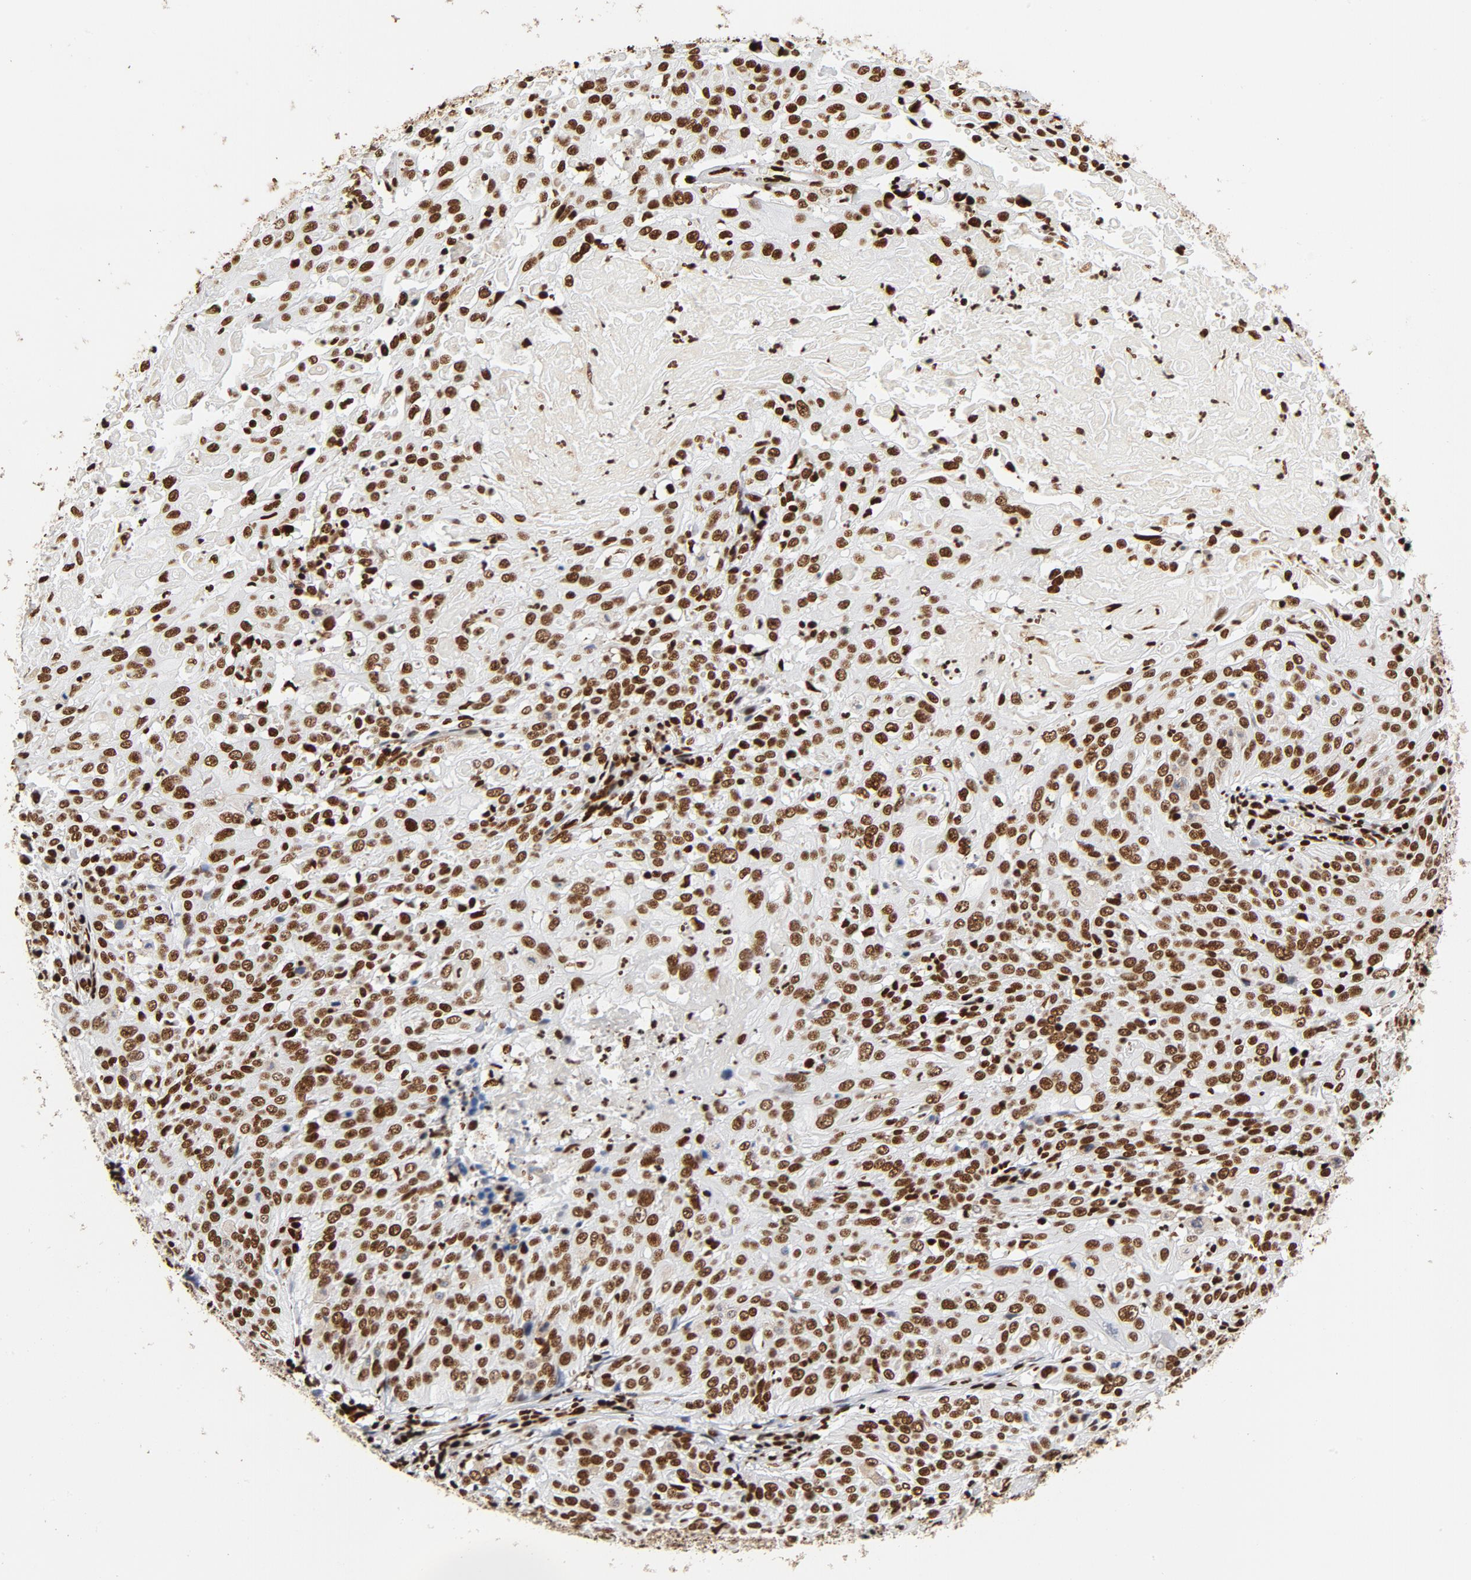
{"staining": {"intensity": "strong", "quantity": ">75%", "location": "nuclear"}, "tissue": "cervical cancer", "cell_type": "Tumor cells", "image_type": "cancer", "snomed": [{"axis": "morphology", "description": "Squamous cell carcinoma, NOS"}, {"axis": "topography", "description": "Cervix"}], "caption": "DAB (3,3'-diaminobenzidine) immunohistochemical staining of cervical cancer reveals strong nuclear protein staining in about >75% of tumor cells.", "gene": "XRCC6", "patient": {"sex": "female", "age": 39}}